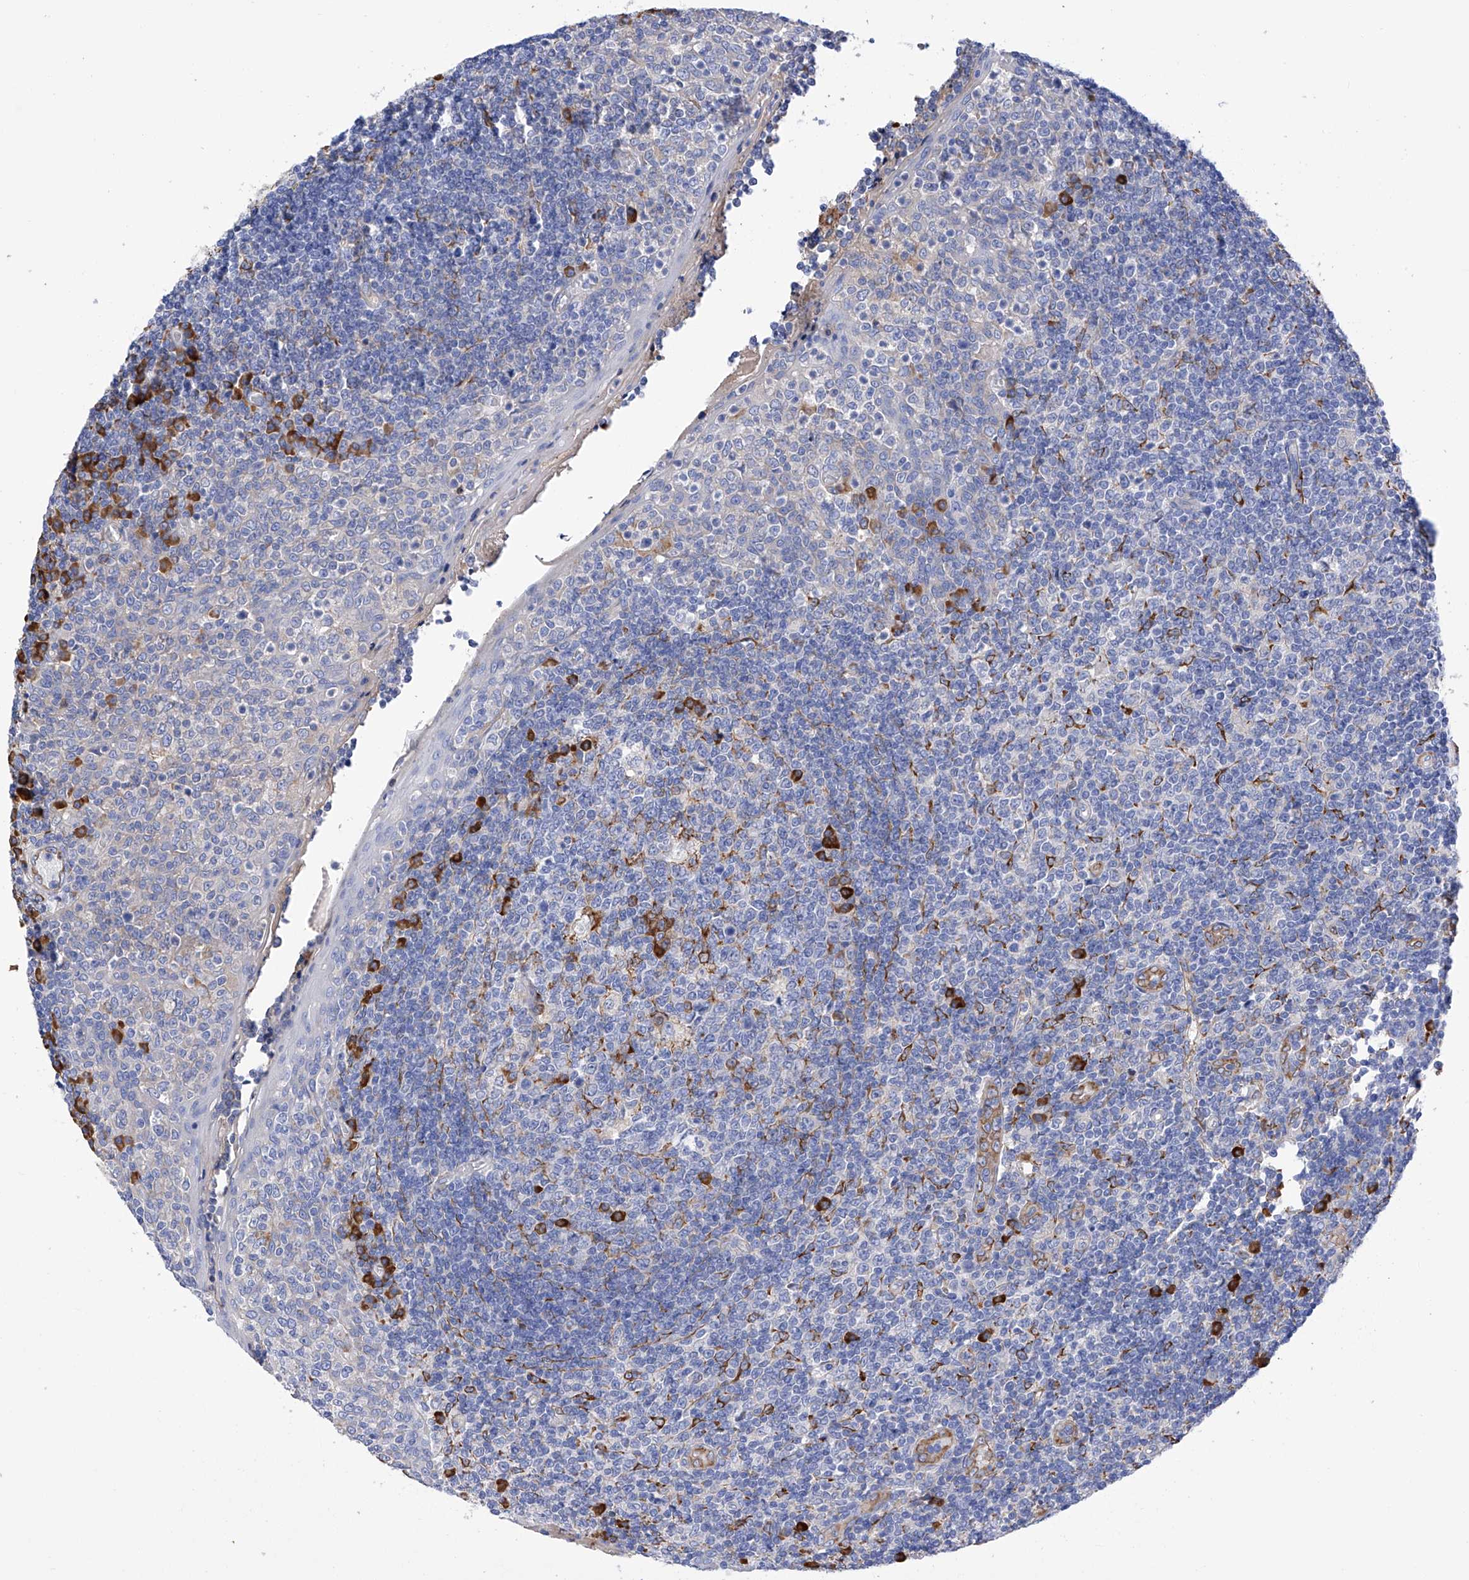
{"staining": {"intensity": "strong", "quantity": "<25%", "location": "cytoplasmic/membranous"}, "tissue": "tonsil", "cell_type": "Germinal center cells", "image_type": "normal", "snomed": [{"axis": "morphology", "description": "Normal tissue, NOS"}, {"axis": "topography", "description": "Tonsil"}], "caption": "Tonsil stained with DAB immunohistochemistry shows medium levels of strong cytoplasmic/membranous expression in about <25% of germinal center cells.", "gene": "PDIA5", "patient": {"sex": "female", "age": 19}}